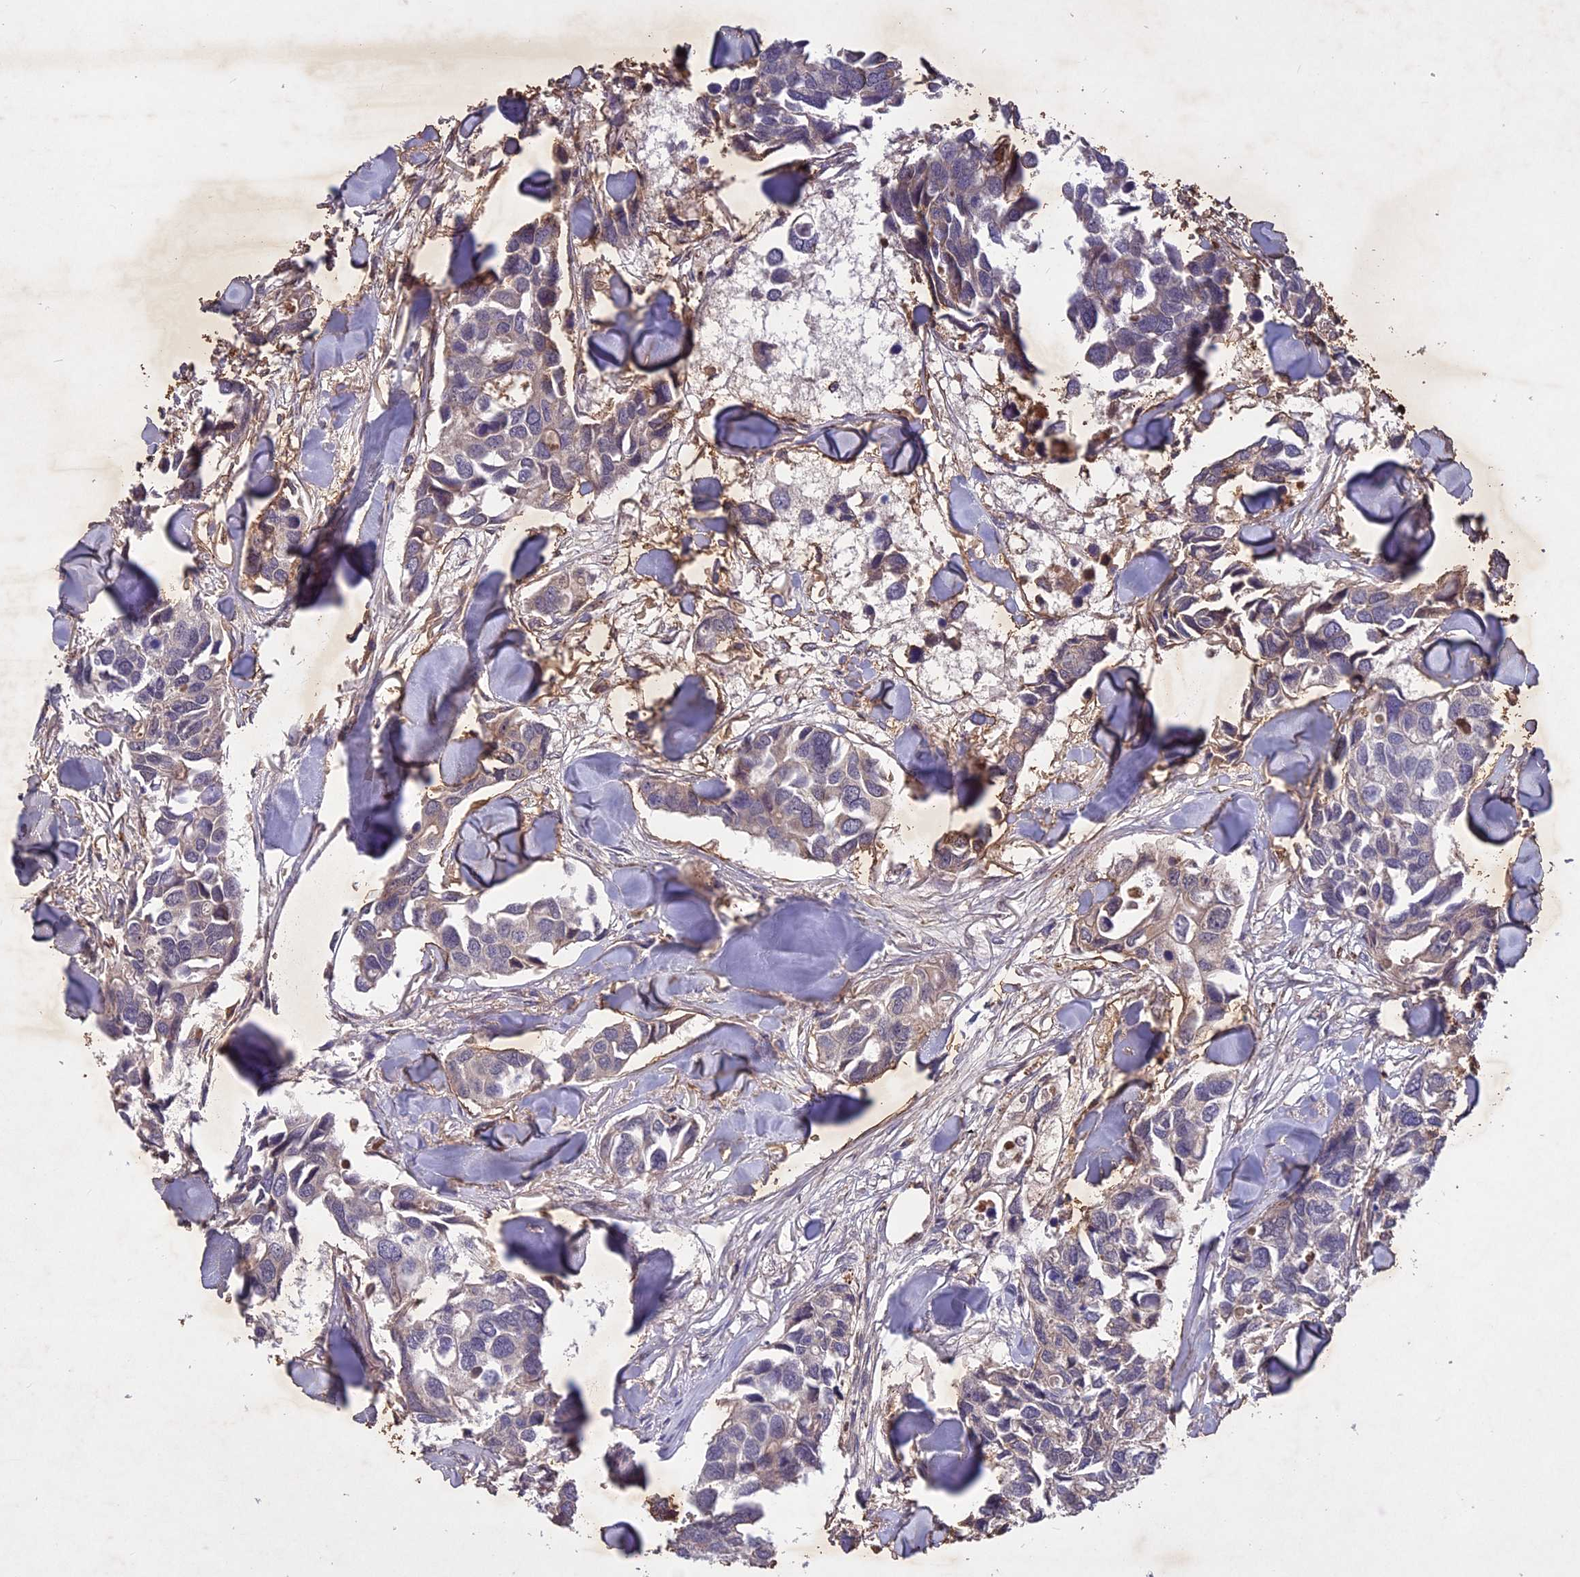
{"staining": {"intensity": "negative", "quantity": "none", "location": "none"}, "tissue": "breast cancer", "cell_type": "Tumor cells", "image_type": "cancer", "snomed": [{"axis": "morphology", "description": "Duct carcinoma"}, {"axis": "topography", "description": "Breast"}], "caption": "The immunohistochemistry micrograph has no significant staining in tumor cells of breast cancer tissue.", "gene": "ADO", "patient": {"sex": "female", "age": 83}}